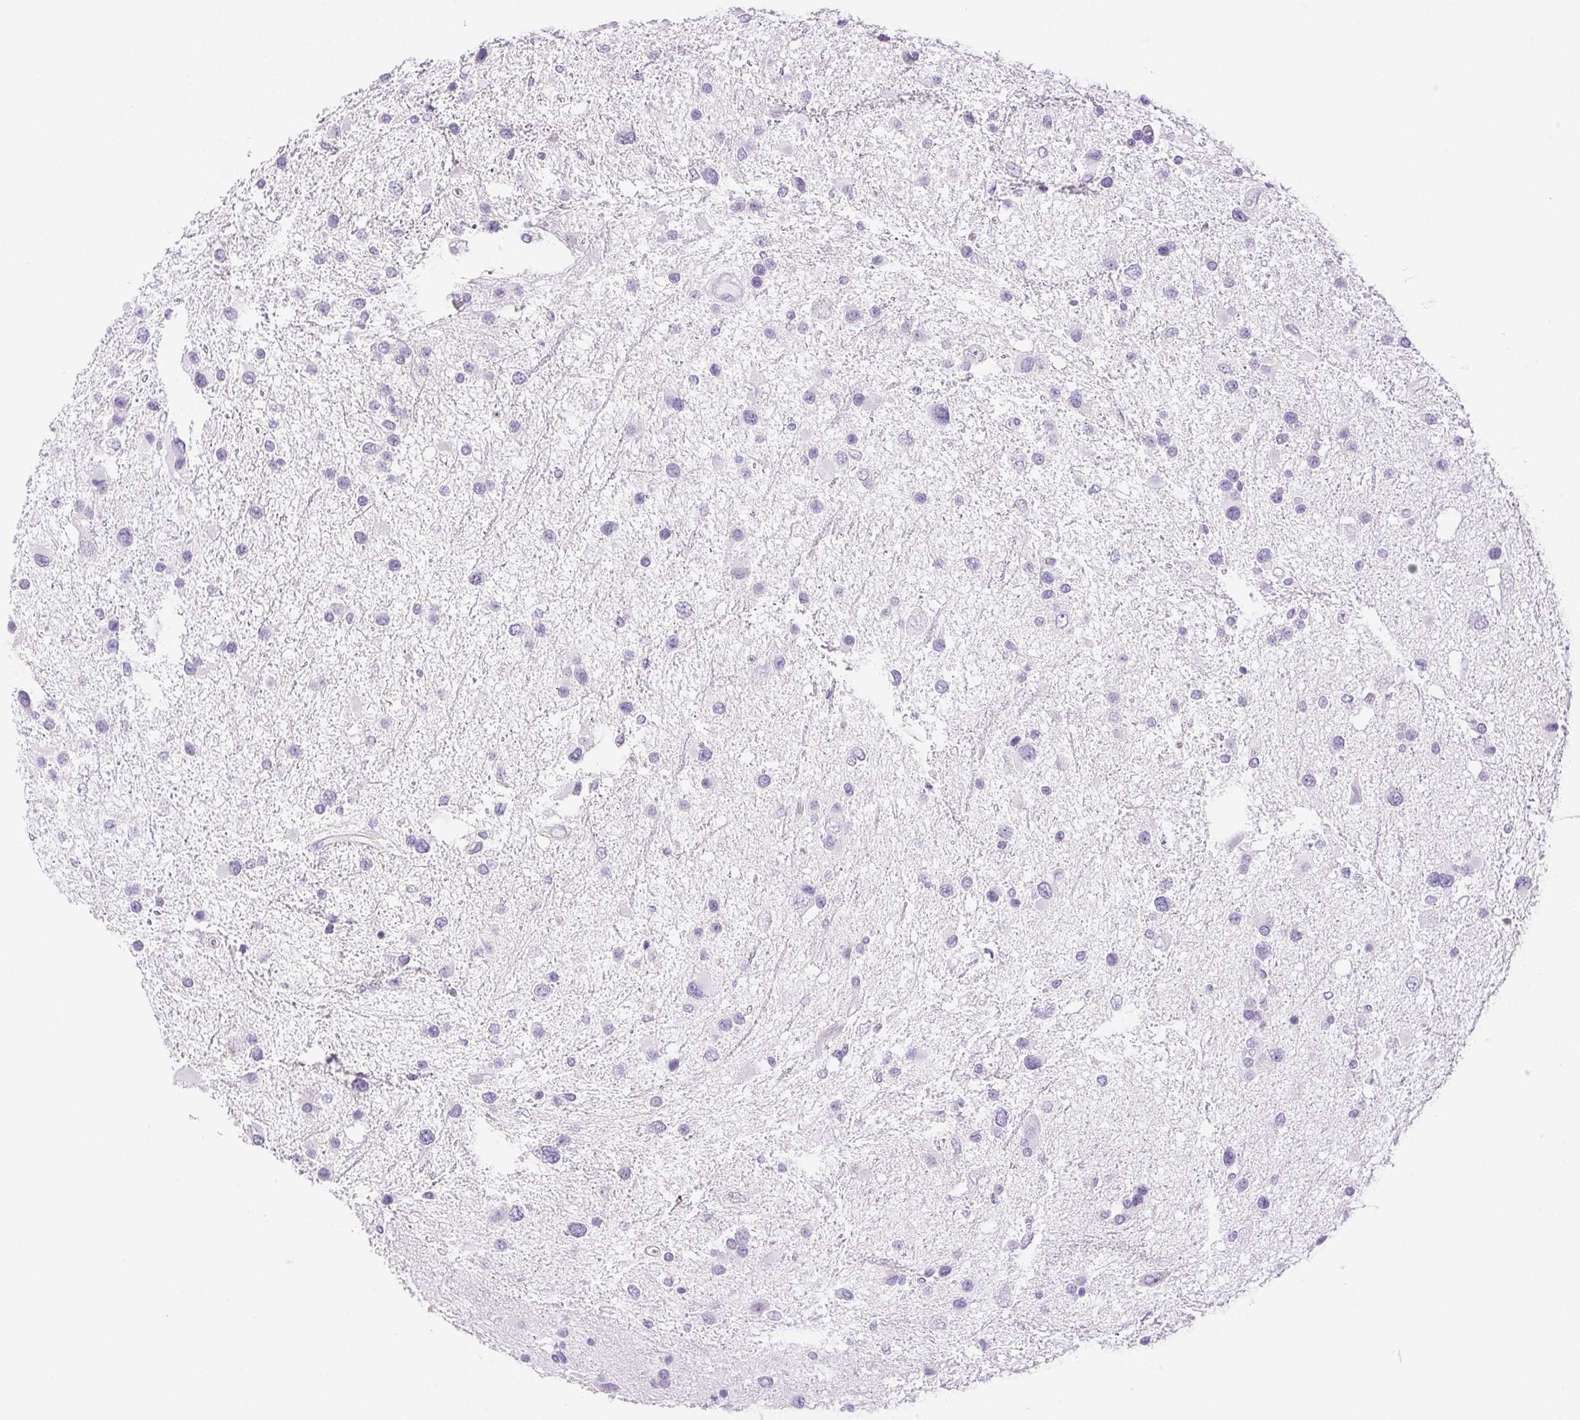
{"staining": {"intensity": "negative", "quantity": "none", "location": "none"}, "tissue": "glioma", "cell_type": "Tumor cells", "image_type": "cancer", "snomed": [{"axis": "morphology", "description": "Glioma, malignant, Low grade"}, {"axis": "topography", "description": "Brain"}], "caption": "Tumor cells show no significant protein expression in malignant low-grade glioma. The staining was performed using DAB to visualize the protein expression in brown, while the nuclei were stained in blue with hematoxylin (Magnification: 20x).", "gene": "PAPPA2", "patient": {"sex": "female", "age": 32}}